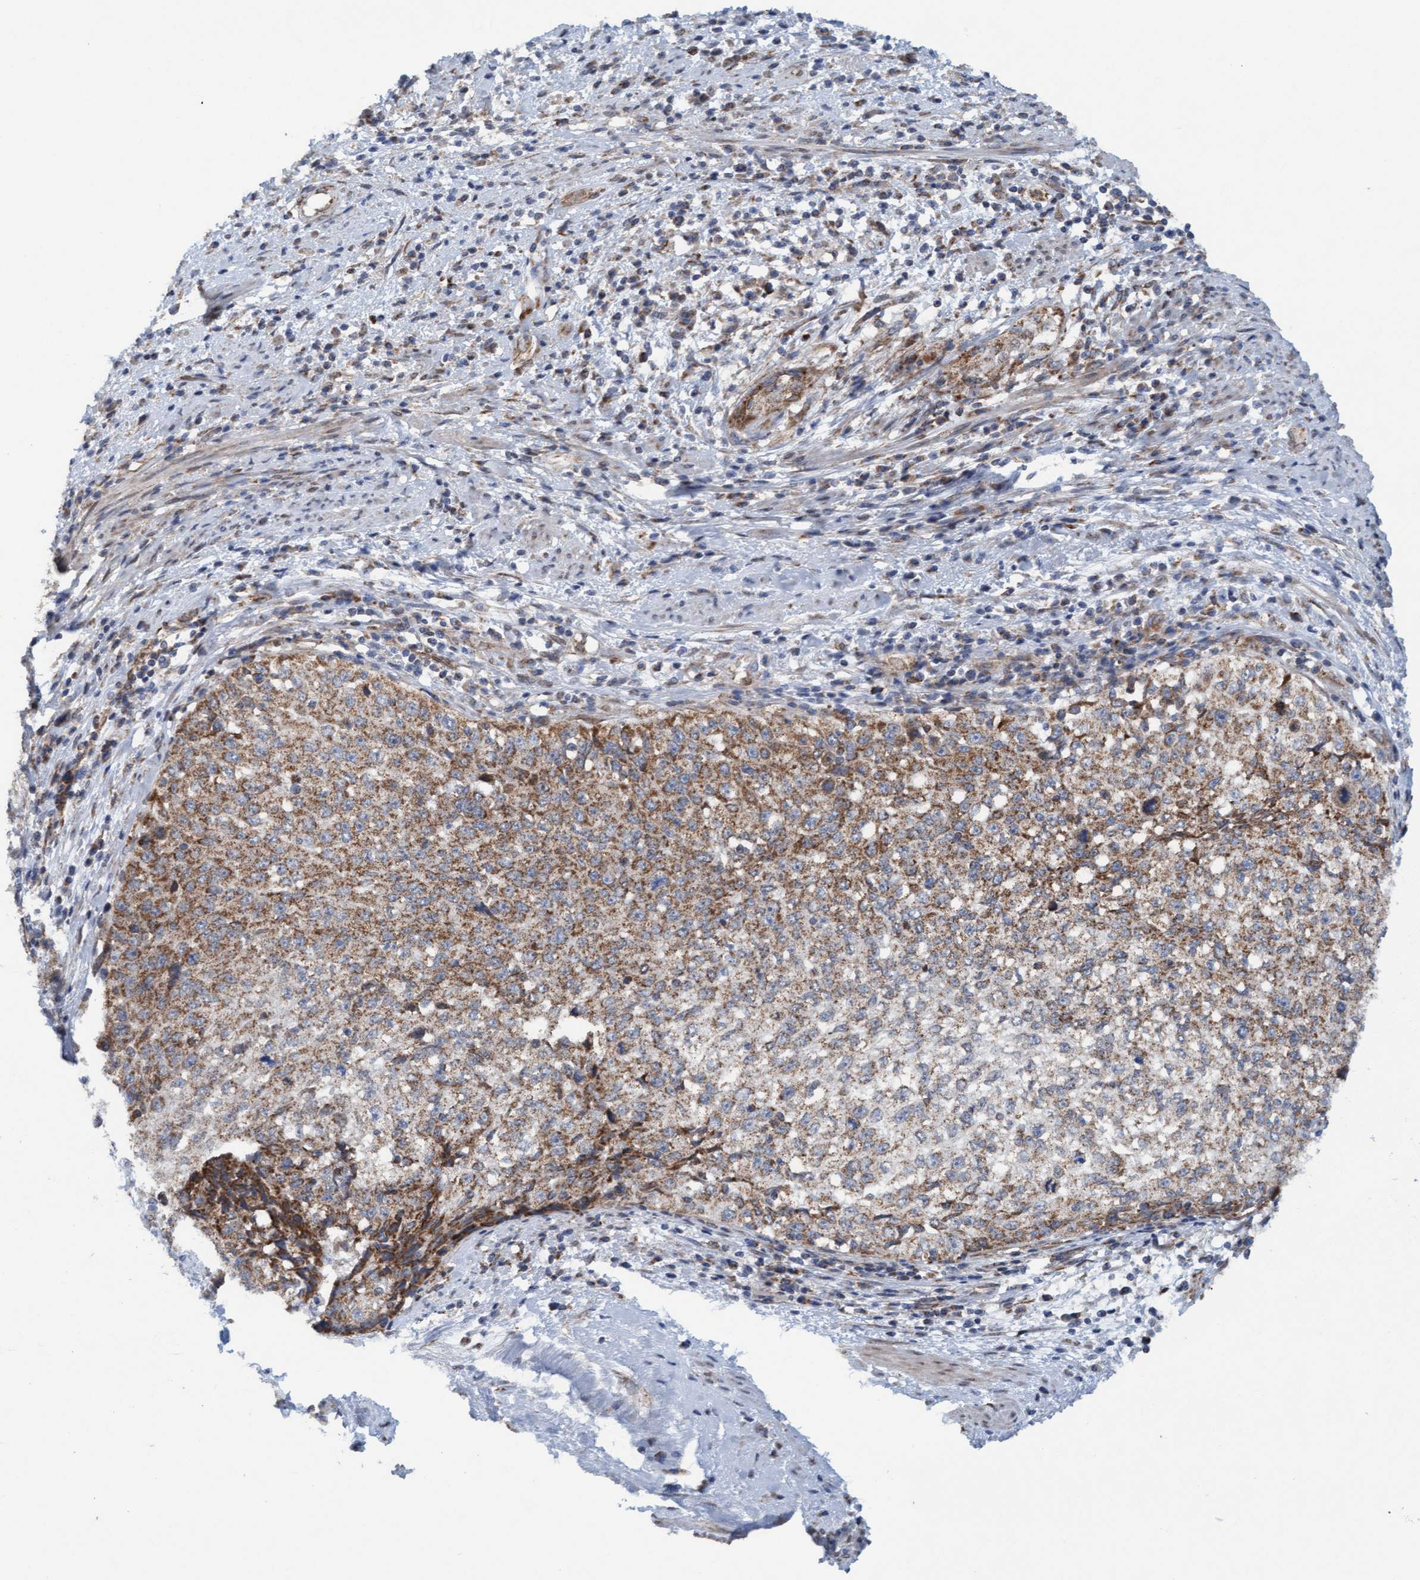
{"staining": {"intensity": "moderate", "quantity": ">75%", "location": "cytoplasmic/membranous"}, "tissue": "cervical cancer", "cell_type": "Tumor cells", "image_type": "cancer", "snomed": [{"axis": "morphology", "description": "Squamous cell carcinoma, NOS"}, {"axis": "topography", "description": "Cervix"}], "caption": "Cervical squamous cell carcinoma stained with a protein marker displays moderate staining in tumor cells.", "gene": "MRPS23", "patient": {"sex": "female", "age": 57}}